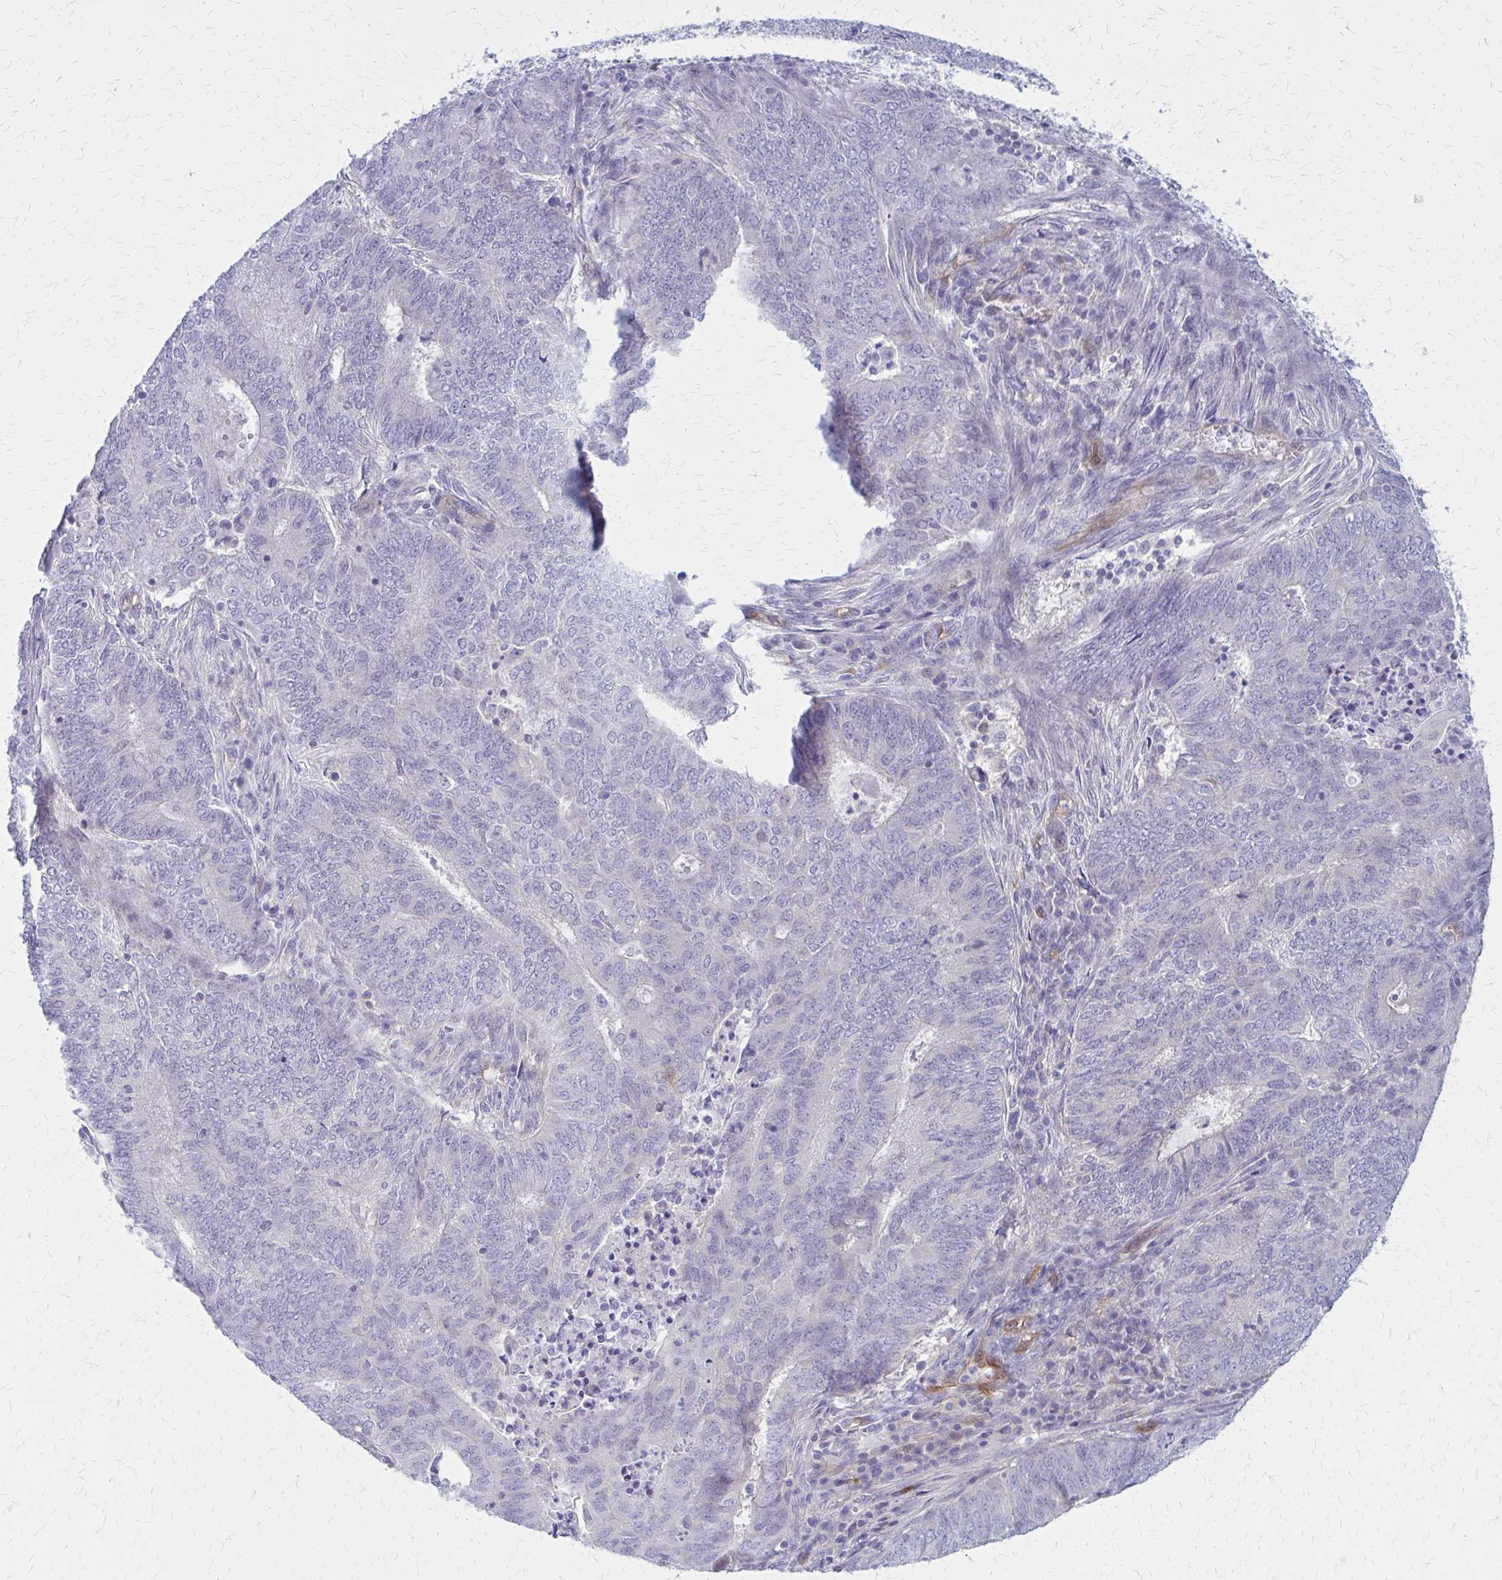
{"staining": {"intensity": "negative", "quantity": "none", "location": "none"}, "tissue": "endometrial cancer", "cell_type": "Tumor cells", "image_type": "cancer", "snomed": [{"axis": "morphology", "description": "Adenocarcinoma, NOS"}, {"axis": "topography", "description": "Endometrium"}], "caption": "IHC image of adenocarcinoma (endometrial) stained for a protein (brown), which demonstrates no expression in tumor cells.", "gene": "CLIC2", "patient": {"sex": "female", "age": 62}}